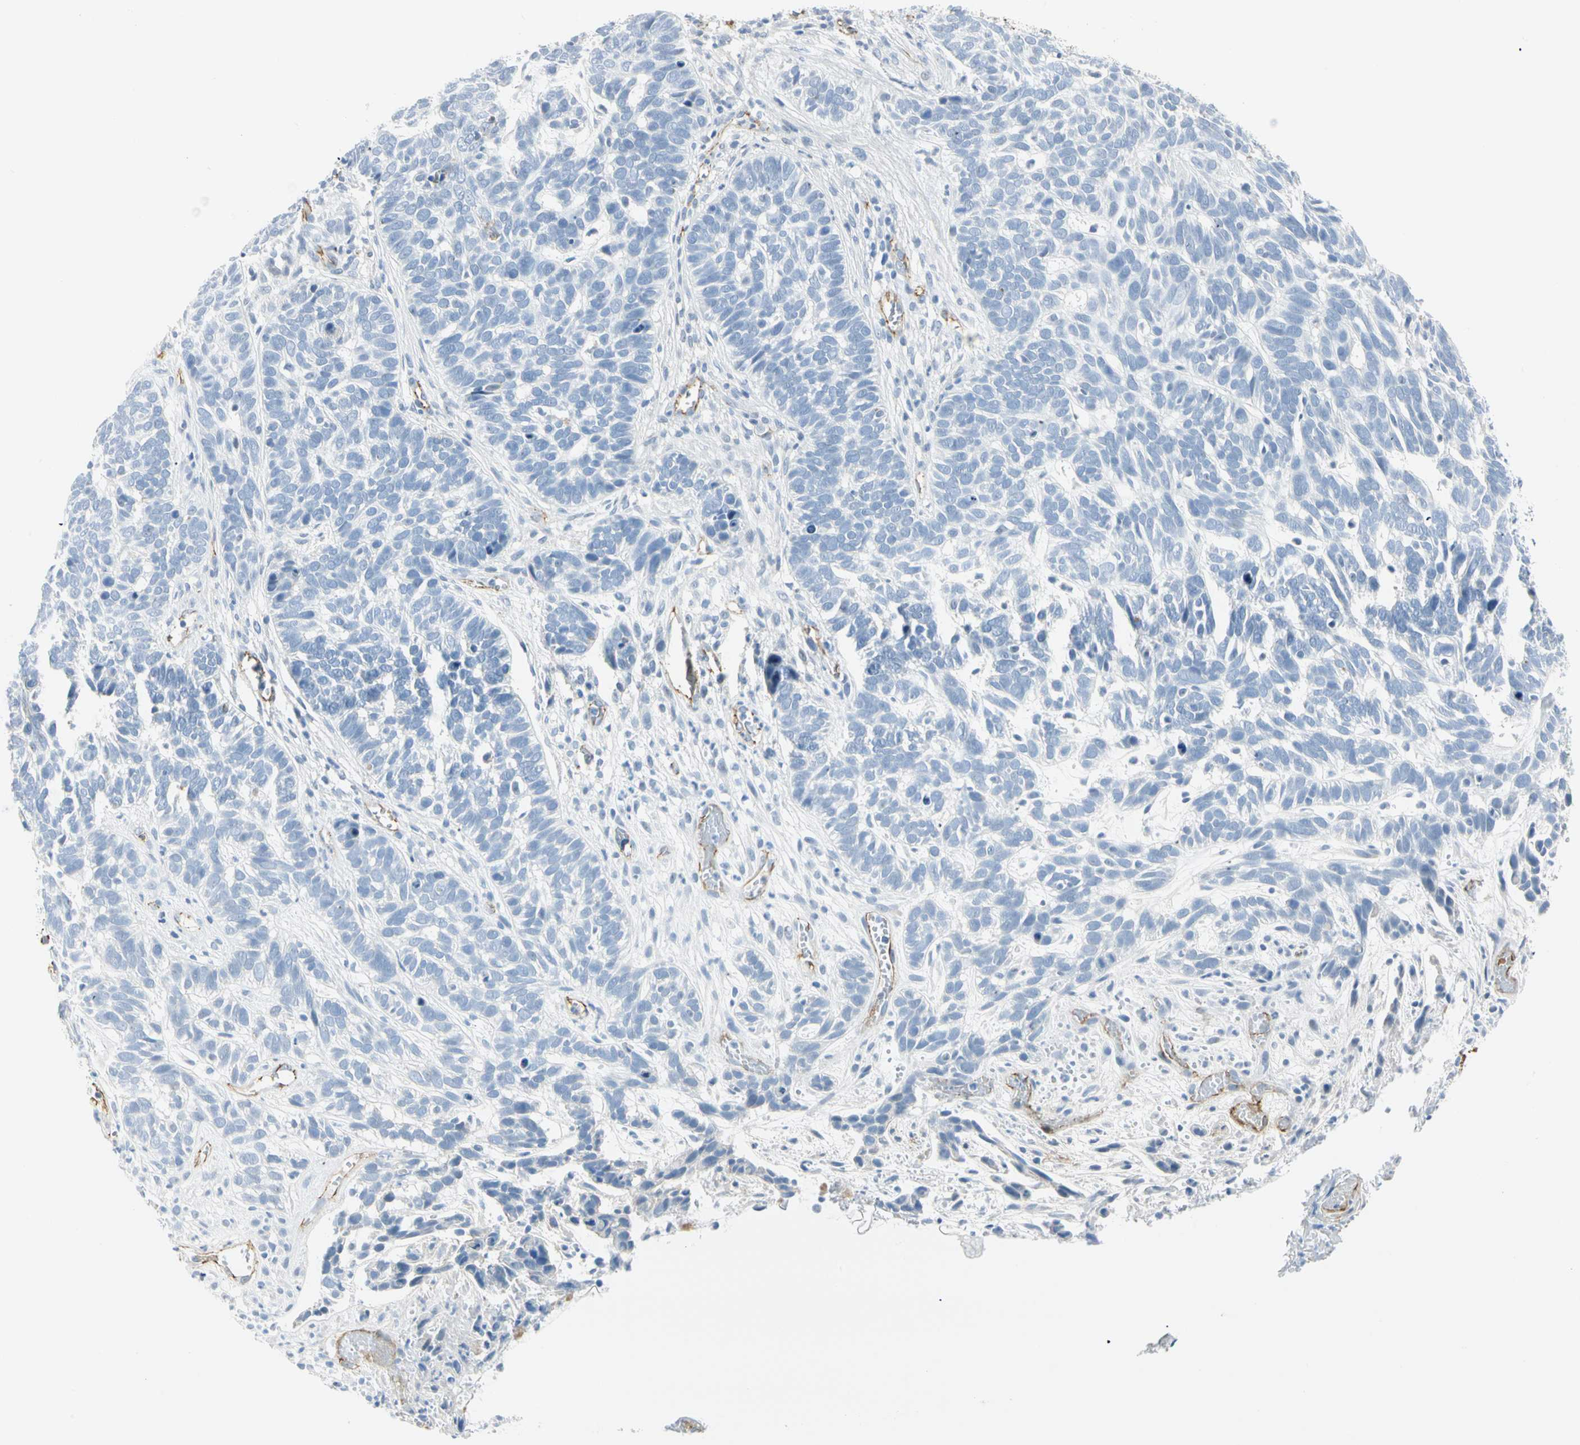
{"staining": {"intensity": "negative", "quantity": "none", "location": "none"}, "tissue": "skin cancer", "cell_type": "Tumor cells", "image_type": "cancer", "snomed": [{"axis": "morphology", "description": "Basal cell carcinoma"}, {"axis": "topography", "description": "Skin"}], "caption": "The IHC image has no significant positivity in tumor cells of skin cancer tissue.", "gene": "VPS9D1", "patient": {"sex": "male", "age": 87}}